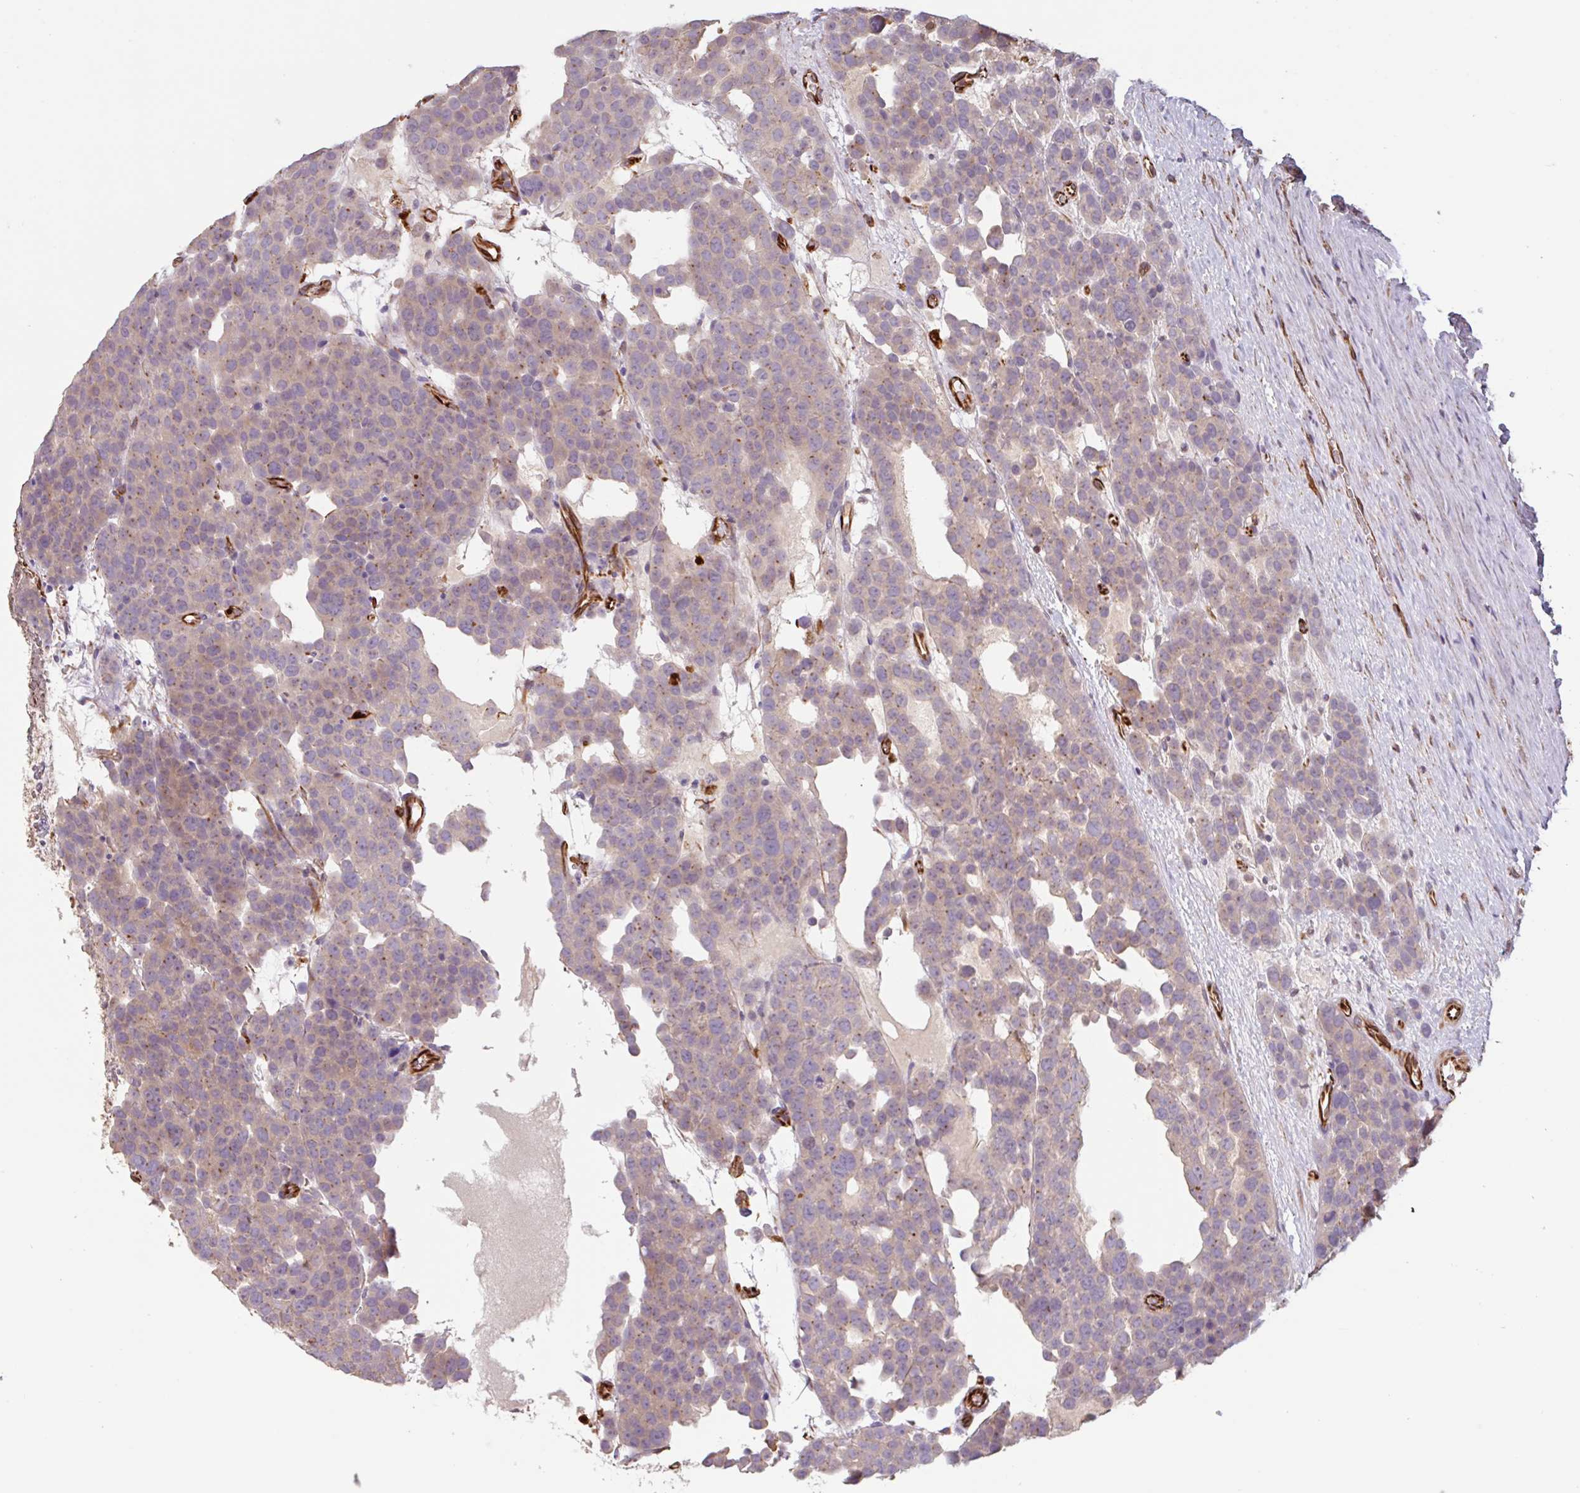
{"staining": {"intensity": "weak", "quantity": ">75%", "location": "cytoplasmic/membranous"}, "tissue": "testis cancer", "cell_type": "Tumor cells", "image_type": "cancer", "snomed": [{"axis": "morphology", "description": "Seminoma, NOS"}, {"axis": "topography", "description": "Testis"}], "caption": "Testis seminoma was stained to show a protein in brown. There is low levels of weak cytoplasmic/membranous staining in about >75% of tumor cells. The protein is stained brown, and the nuclei are stained in blue (DAB IHC with brightfield microscopy, high magnification).", "gene": "ZNF790", "patient": {"sex": "male", "age": 71}}